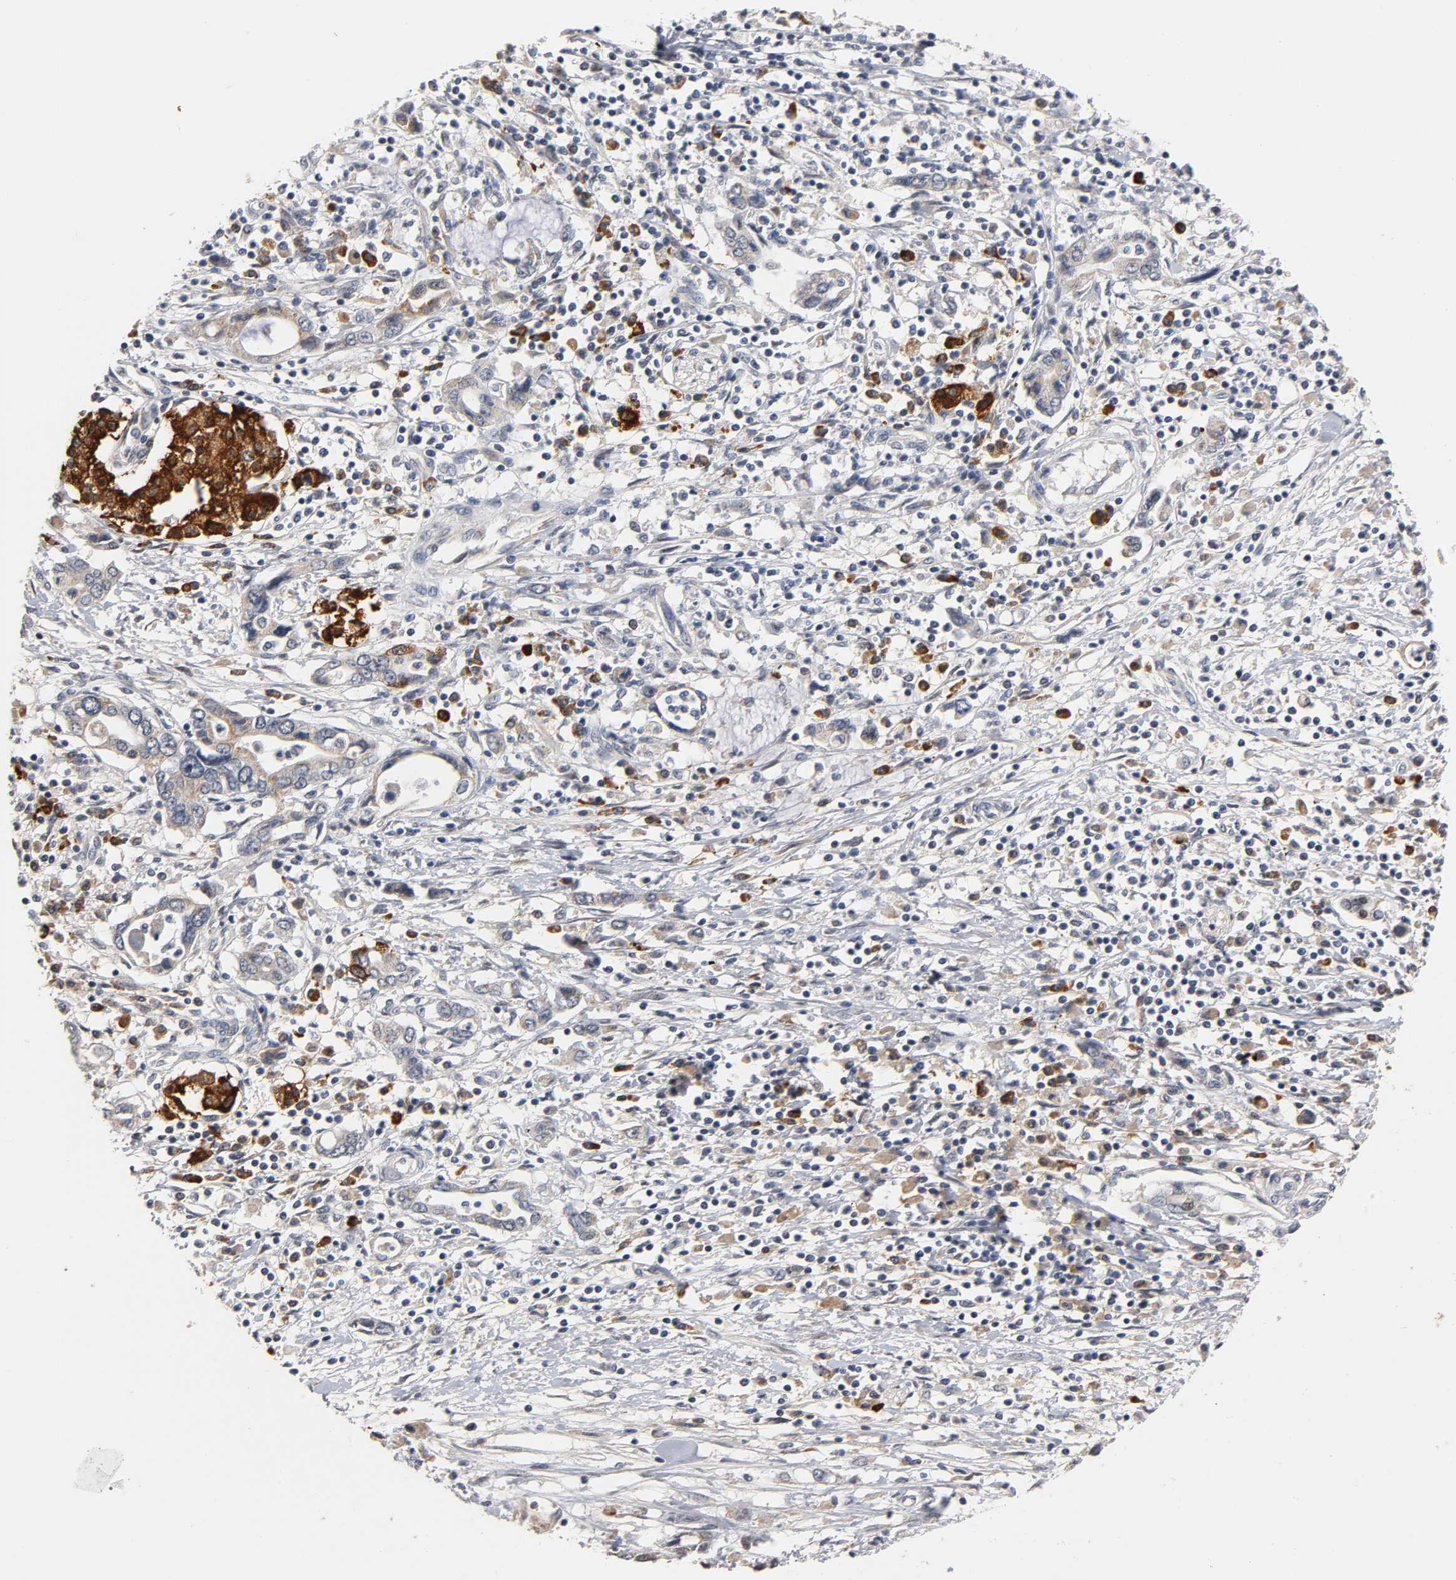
{"staining": {"intensity": "moderate", "quantity": ">75%", "location": "cytoplasmic/membranous"}, "tissue": "pancreatic cancer", "cell_type": "Tumor cells", "image_type": "cancer", "snomed": [{"axis": "morphology", "description": "Adenocarcinoma, NOS"}, {"axis": "topography", "description": "Pancreas"}], "caption": "Immunohistochemistry of human pancreatic cancer reveals medium levels of moderate cytoplasmic/membranous positivity in approximately >75% of tumor cells.", "gene": "GSTZ1", "patient": {"sex": "female", "age": 57}}